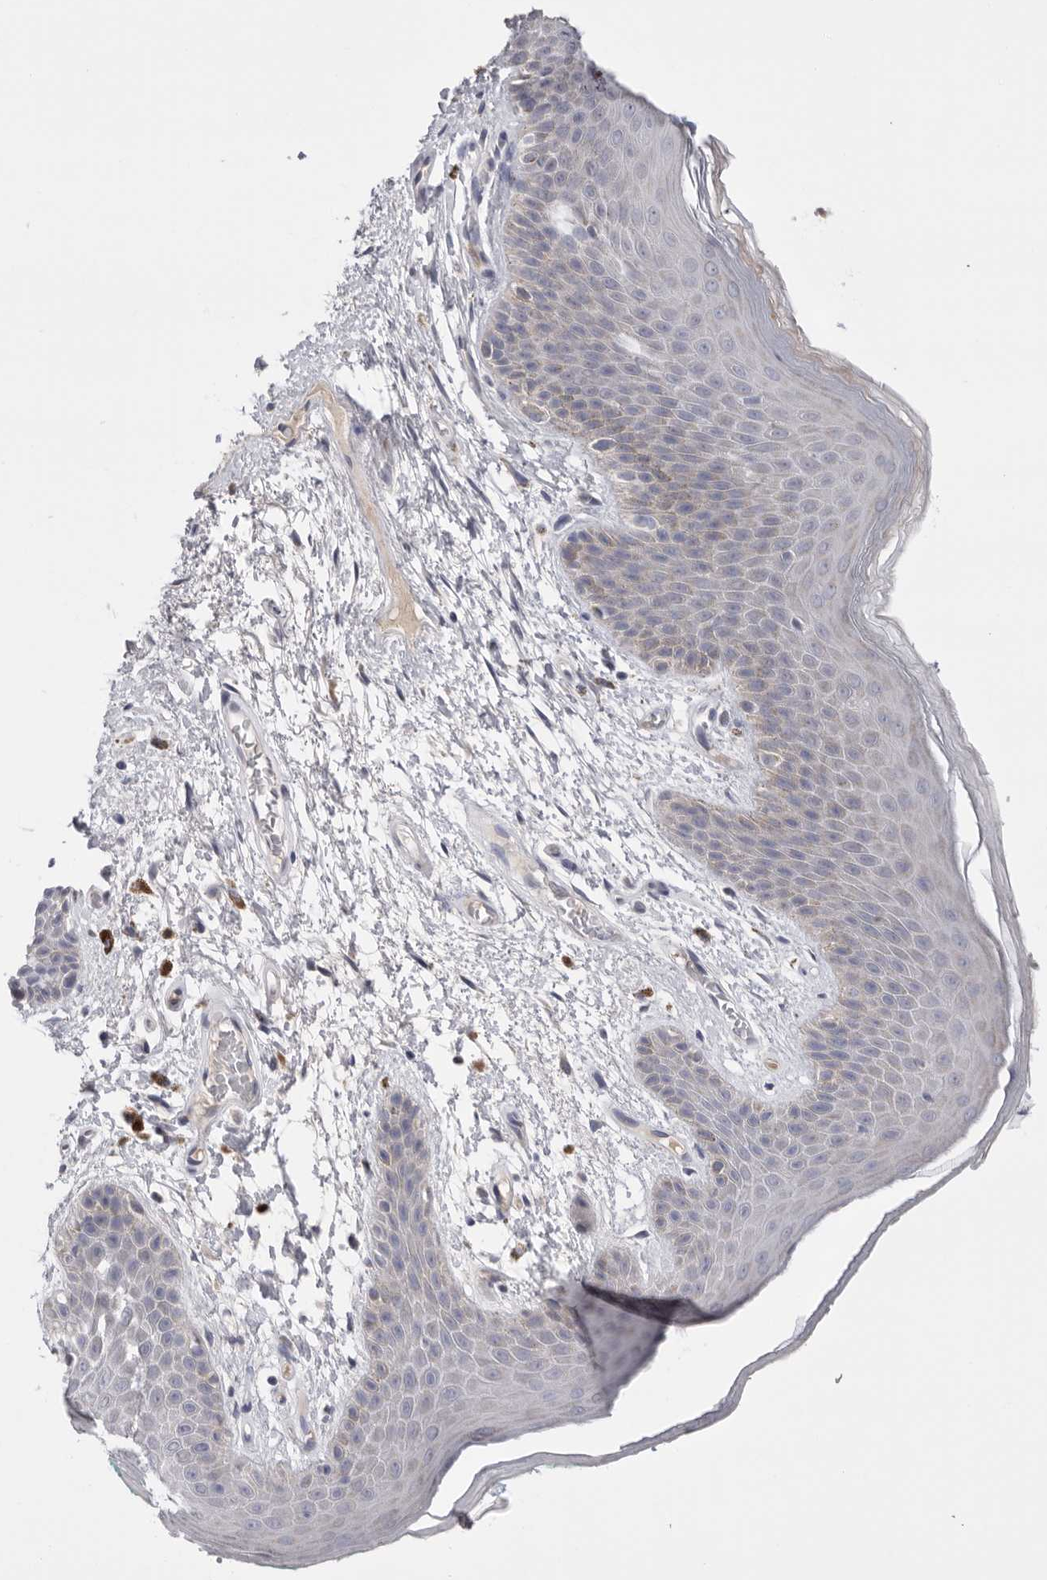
{"staining": {"intensity": "weak", "quantity": "<25%", "location": "cytoplasmic/membranous"}, "tissue": "skin", "cell_type": "Epidermal cells", "image_type": "normal", "snomed": [{"axis": "morphology", "description": "Normal tissue, NOS"}, {"axis": "topography", "description": "Anal"}], "caption": "Immunohistochemistry (IHC) photomicrograph of benign skin stained for a protein (brown), which exhibits no positivity in epidermal cells.", "gene": "CCDC126", "patient": {"sex": "male", "age": 74}}